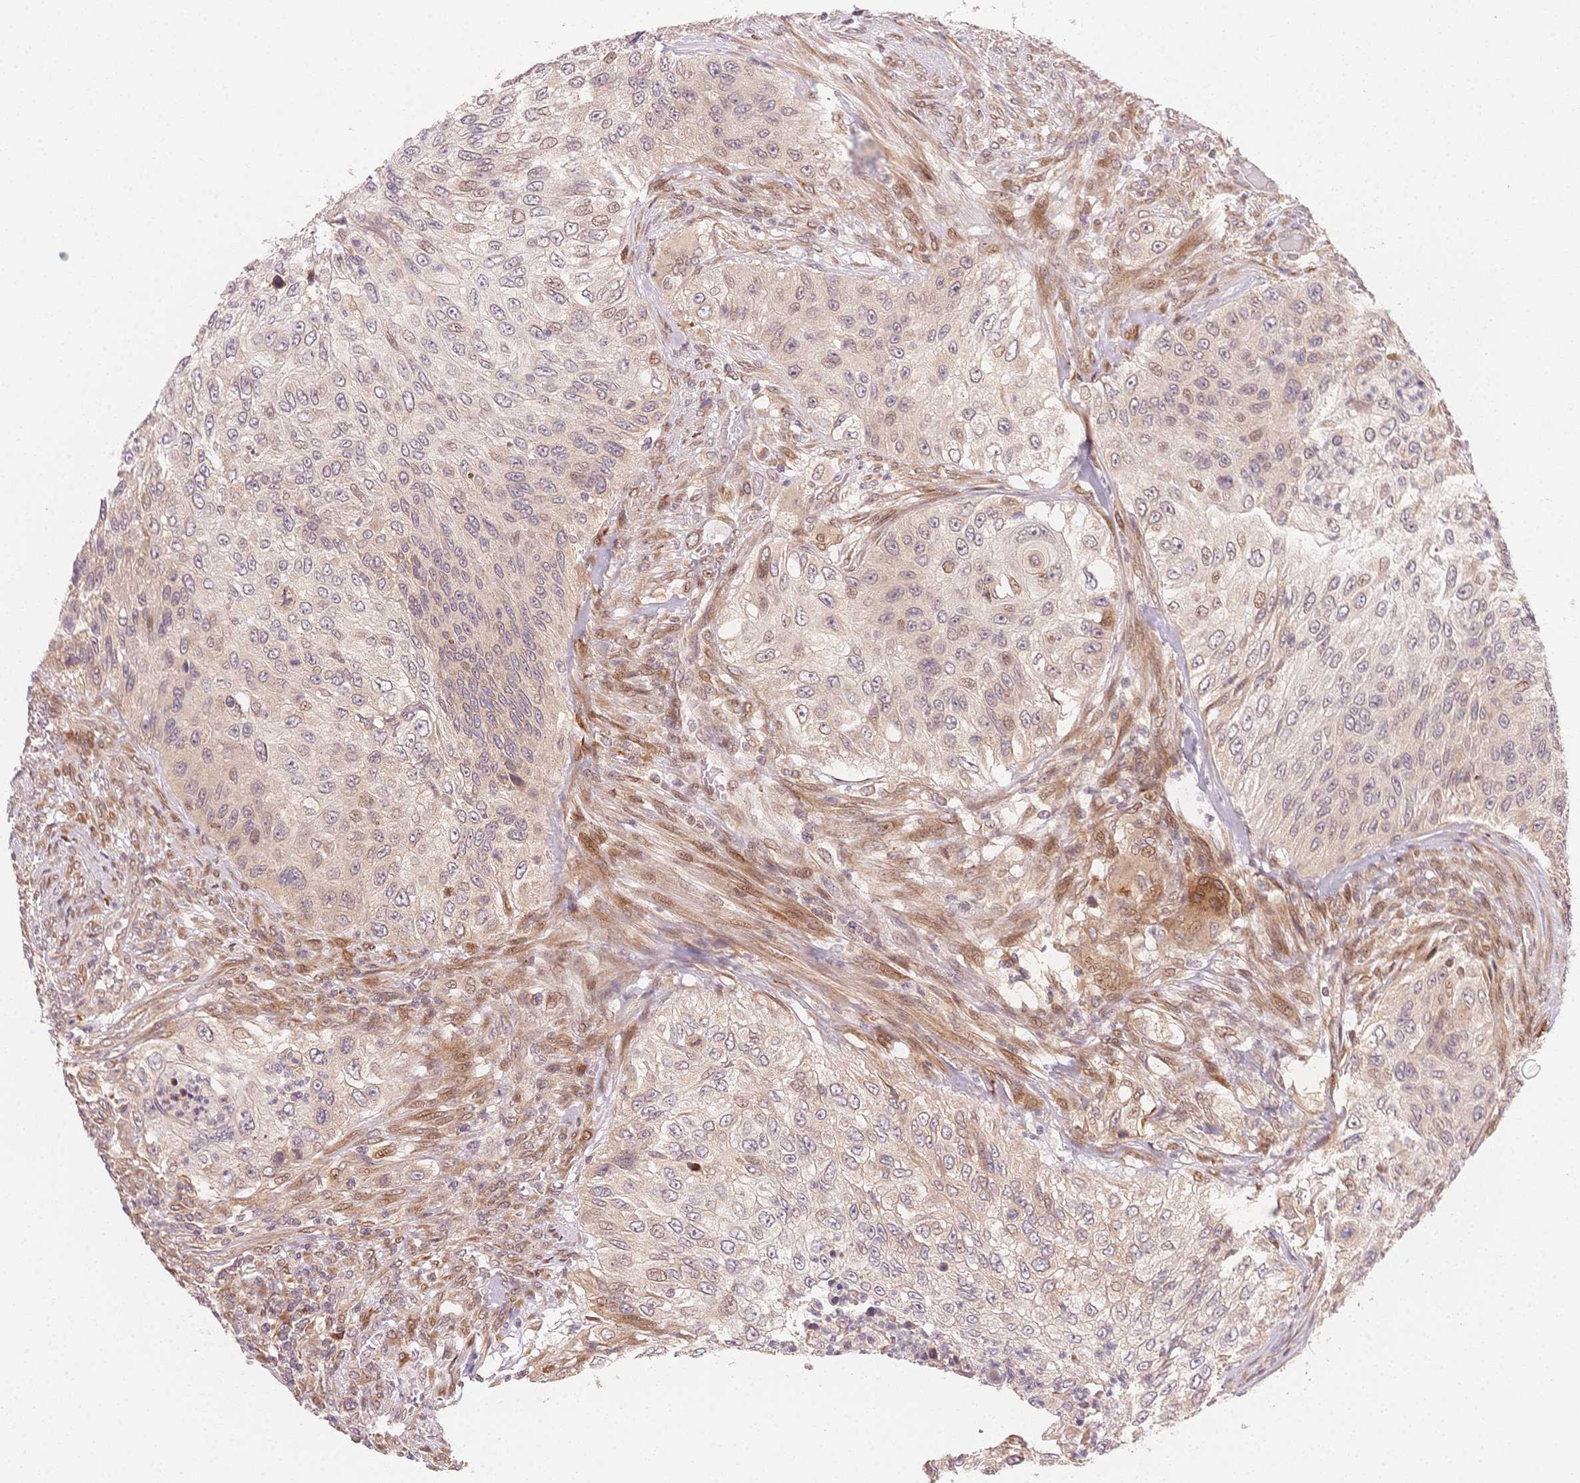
{"staining": {"intensity": "weak", "quantity": "<25%", "location": "cytoplasmic/membranous"}, "tissue": "urothelial cancer", "cell_type": "Tumor cells", "image_type": "cancer", "snomed": [{"axis": "morphology", "description": "Urothelial carcinoma, High grade"}, {"axis": "topography", "description": "Urinary bladder"}], "caption": "Image shows no protein expression in tumor cells of high-grade urothelial carcinoma tissue.", "gene": "STK39", "patient": {"sex": "female", "age": 60}}